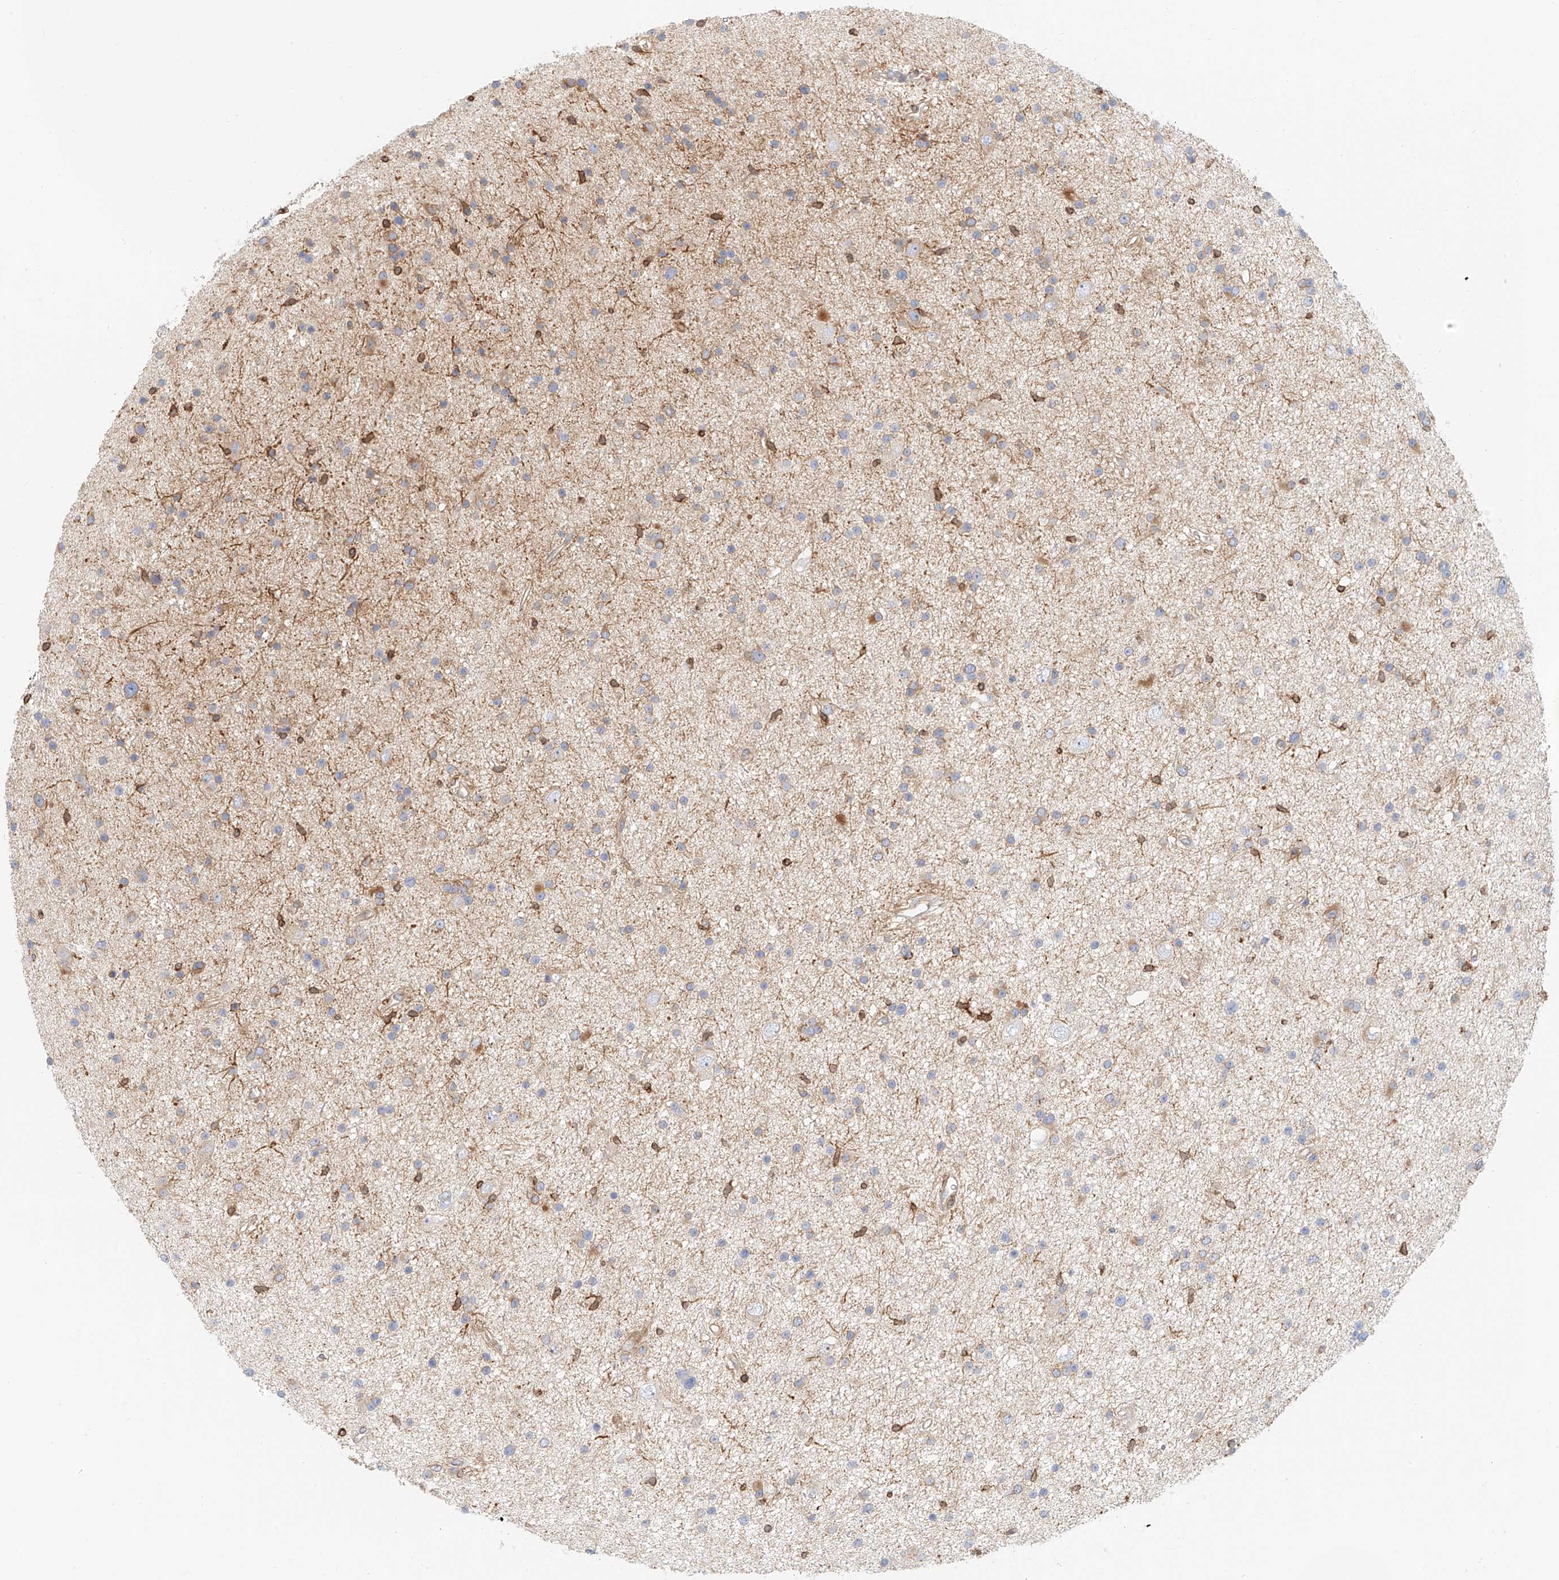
{"staining": {"intensity": "weak", "quantity": "<25%", "location": "cytoplasmic/membranous"}, "tissue": "glioma", "cell_type": "Tumor cells", "image_type": "cancer", "snomed": [{"axis": "morphology", "description": "Glioma, malignant, Low grade"}, {"axis": "topography", "description": "Cerebral cortex"}], "caption": "A photomicrograph of human glioma is negative for staining in tumor cells.", "gene": "DHRS7", "patient": {"sex": "female", "age": 39}}